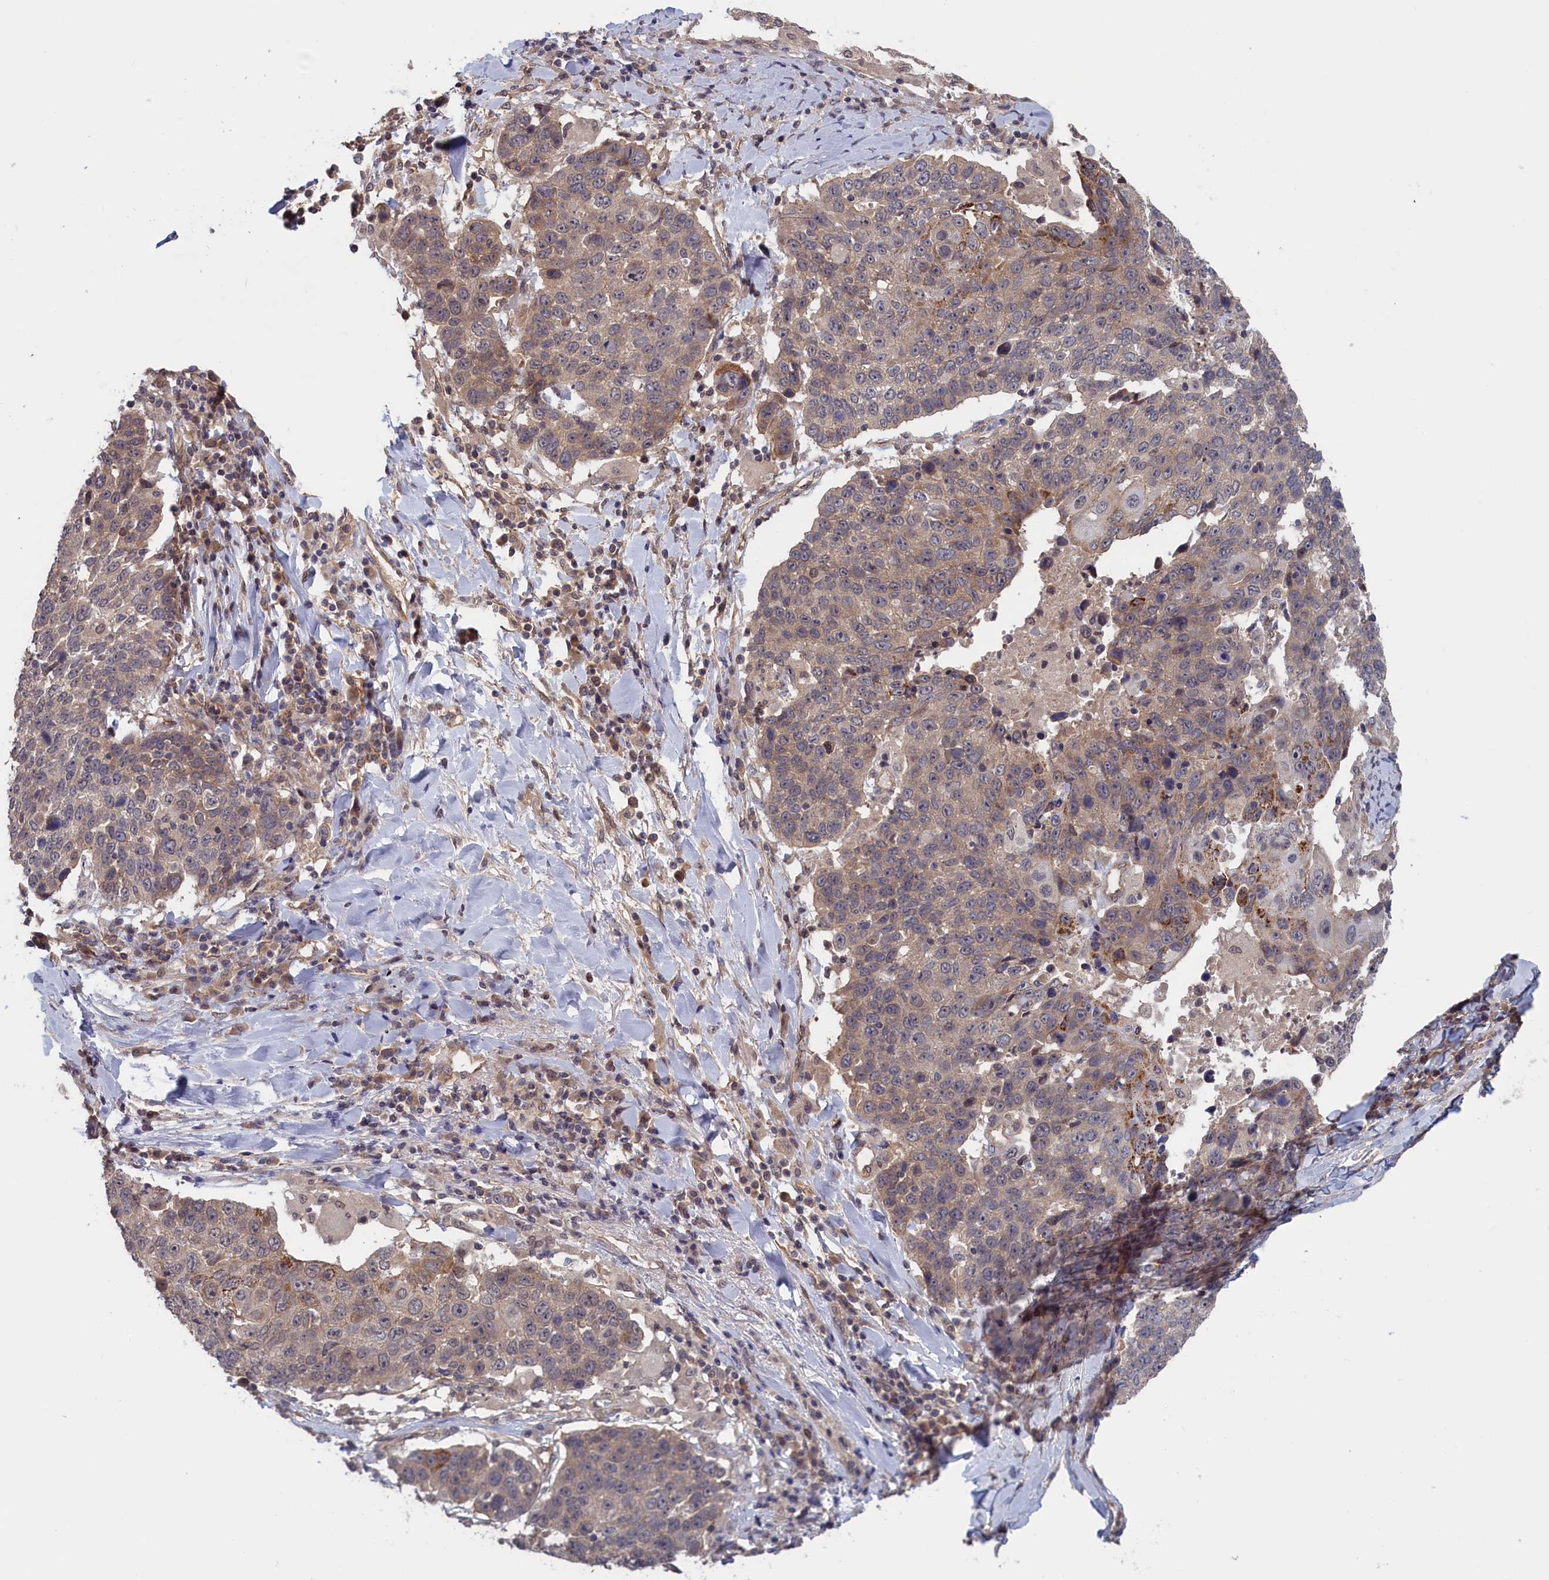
{"staining": {"intensity": "weak", "quantity": "<25%", "location": "cytoplasmic/membranous"}, "tissue": "lung cancer", "cell_type": "Tumor cells", "image_type": "cancer", "snomed": [{"axis": "morphology", "description": "Squamous cell carcinoma, NOS"}, {"axis": "topography", "description": "Lung"}], "caption": "Protein analysis of lung squamous cell carcinoma demonstrates no significant expression in tumor cells.", "gene": "PLP2", "patient": {"sex": "male", "age": 66}}